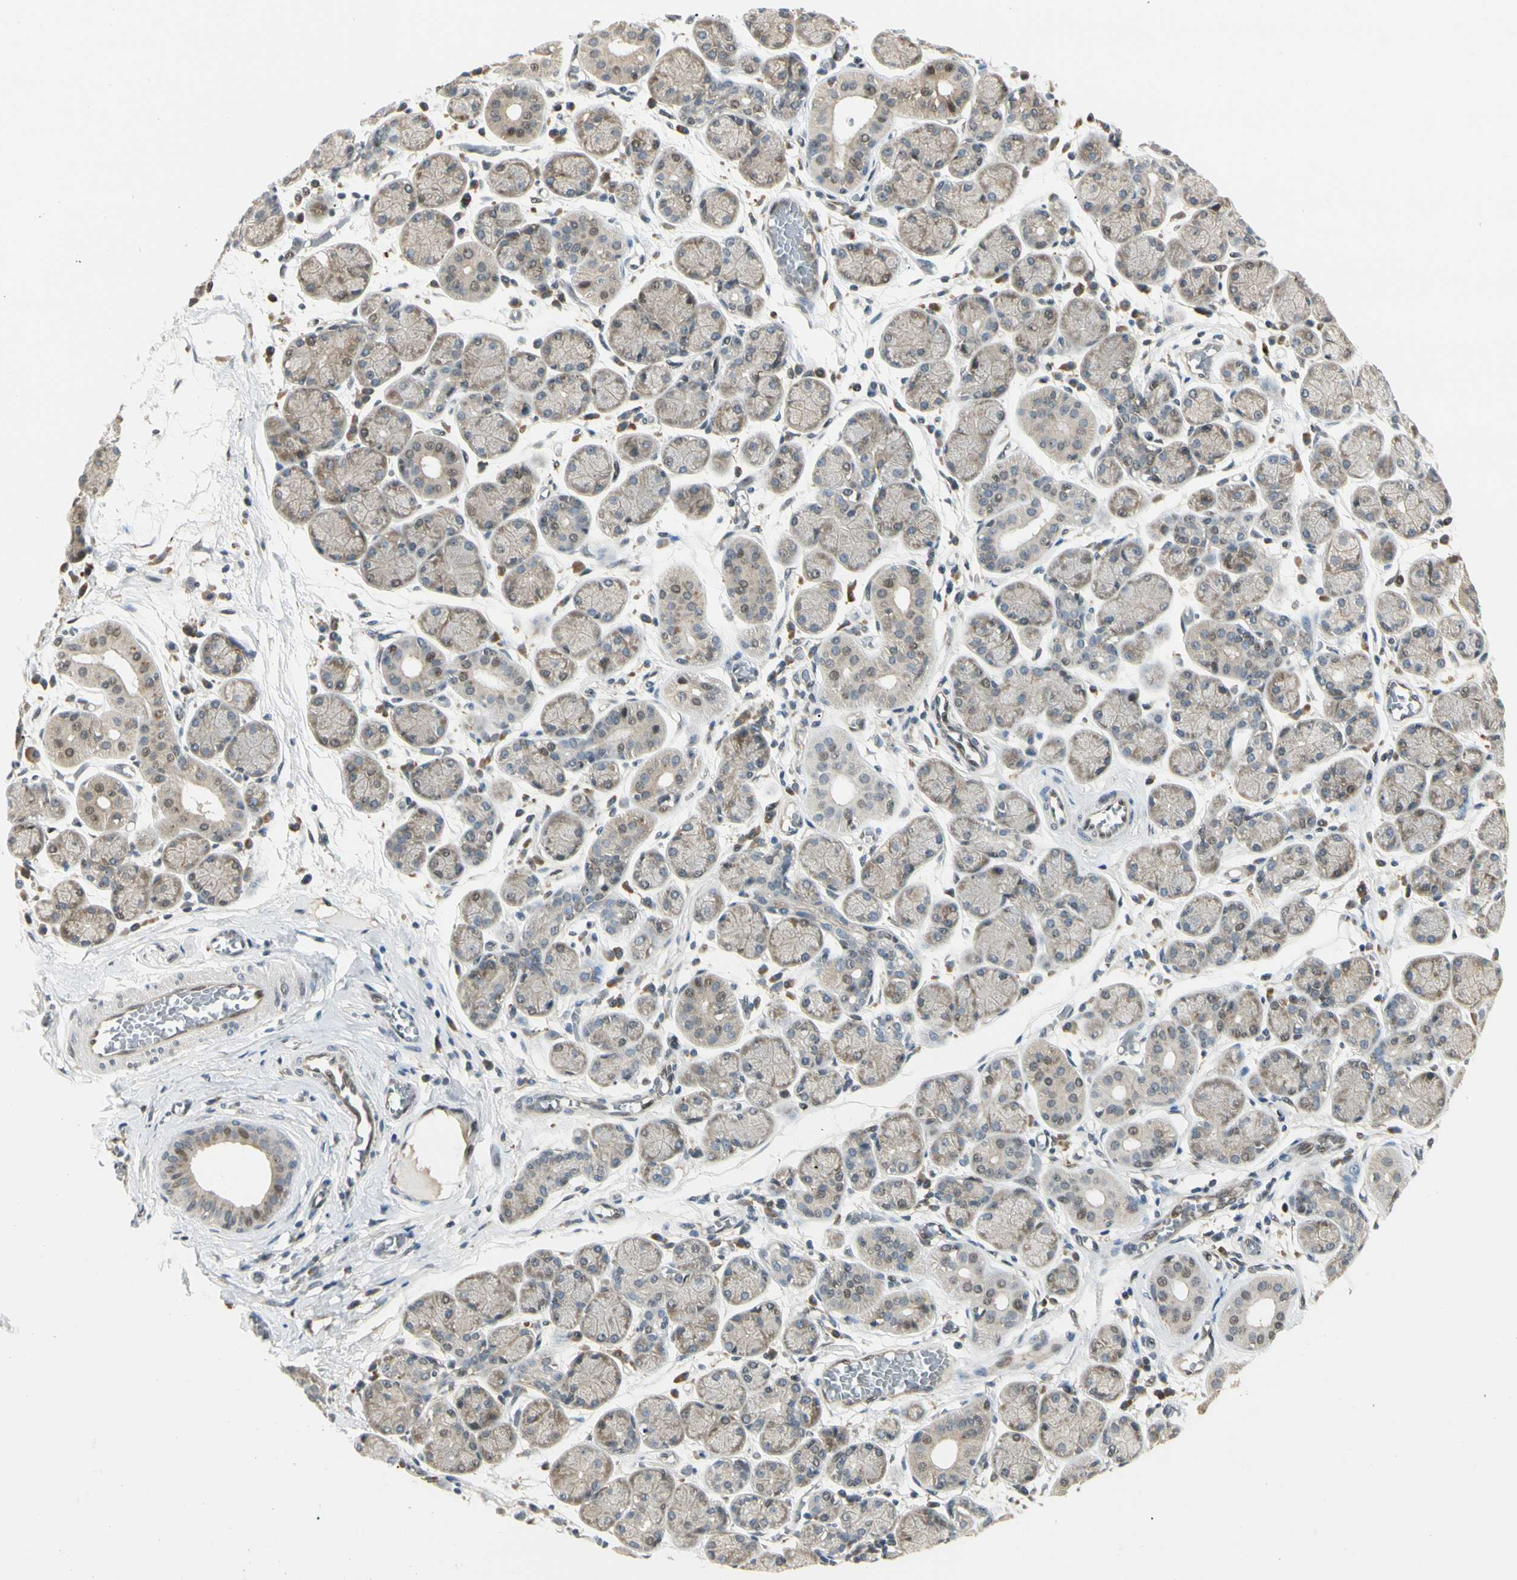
{"staining": {"intensity": "weak", "quantity": "25%-75%", "location": "cytoplasmic/membranous"}, "tissue": "salivary gland", "cell_type": "Glandular cells", "image_type": "normal", "snomed": [{"axis": "morphology", "description": "Normal tissue, NOS"}, {"axis": "topography", "description": "Salivary gland"}], "caption": "Immunohistochemistry micrograph of unremarkable salivary gland: salivary gland stained using immunohistochemistry (IHC) displays low levels of weak protein expression localized specifically in the cytoplasmic/membranous of glandular cells, appearing as a cytoplasmic/membranous brown color.", "gene": "FNDC3B", "patient": {"sex": "female", "age": 24}}